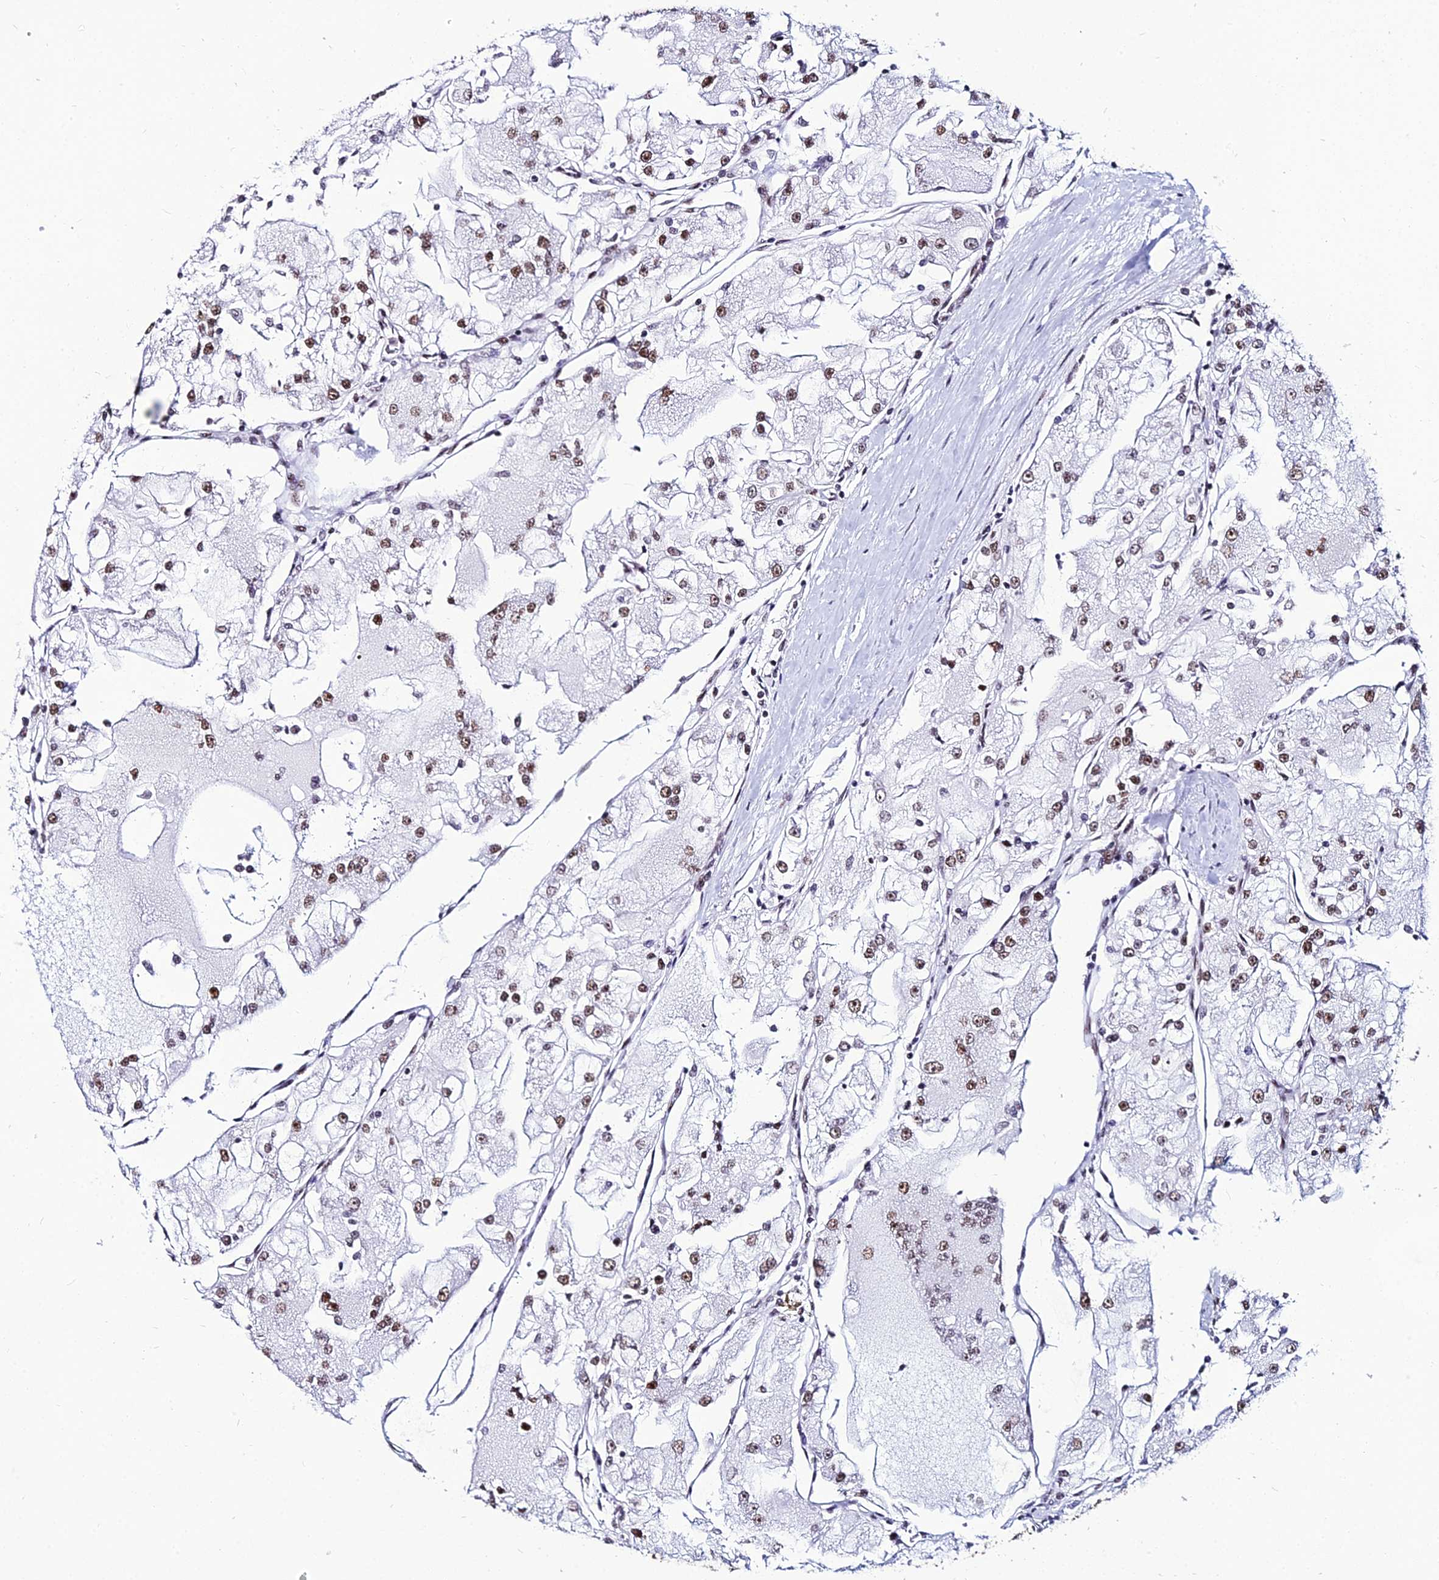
{"staining": {"intensity": "moderate", "quantity": ">75%", "location": "nuclear"}, "tissue": "renal cancer", "cell_type": "Tumor cells", "image_type": "cancer", "snomed": [{"axis": "morphology", "description": "Adenocarcinoma, NOS"}, {"axis": "topography", "description": "Kidney"}], "caption": "Renal cancer tissue reveals moderate nuclear expression in approximately >75% of tumor cells", "gene": "HNRNPH1", "patient": {"sex": "female", "age": 72}}